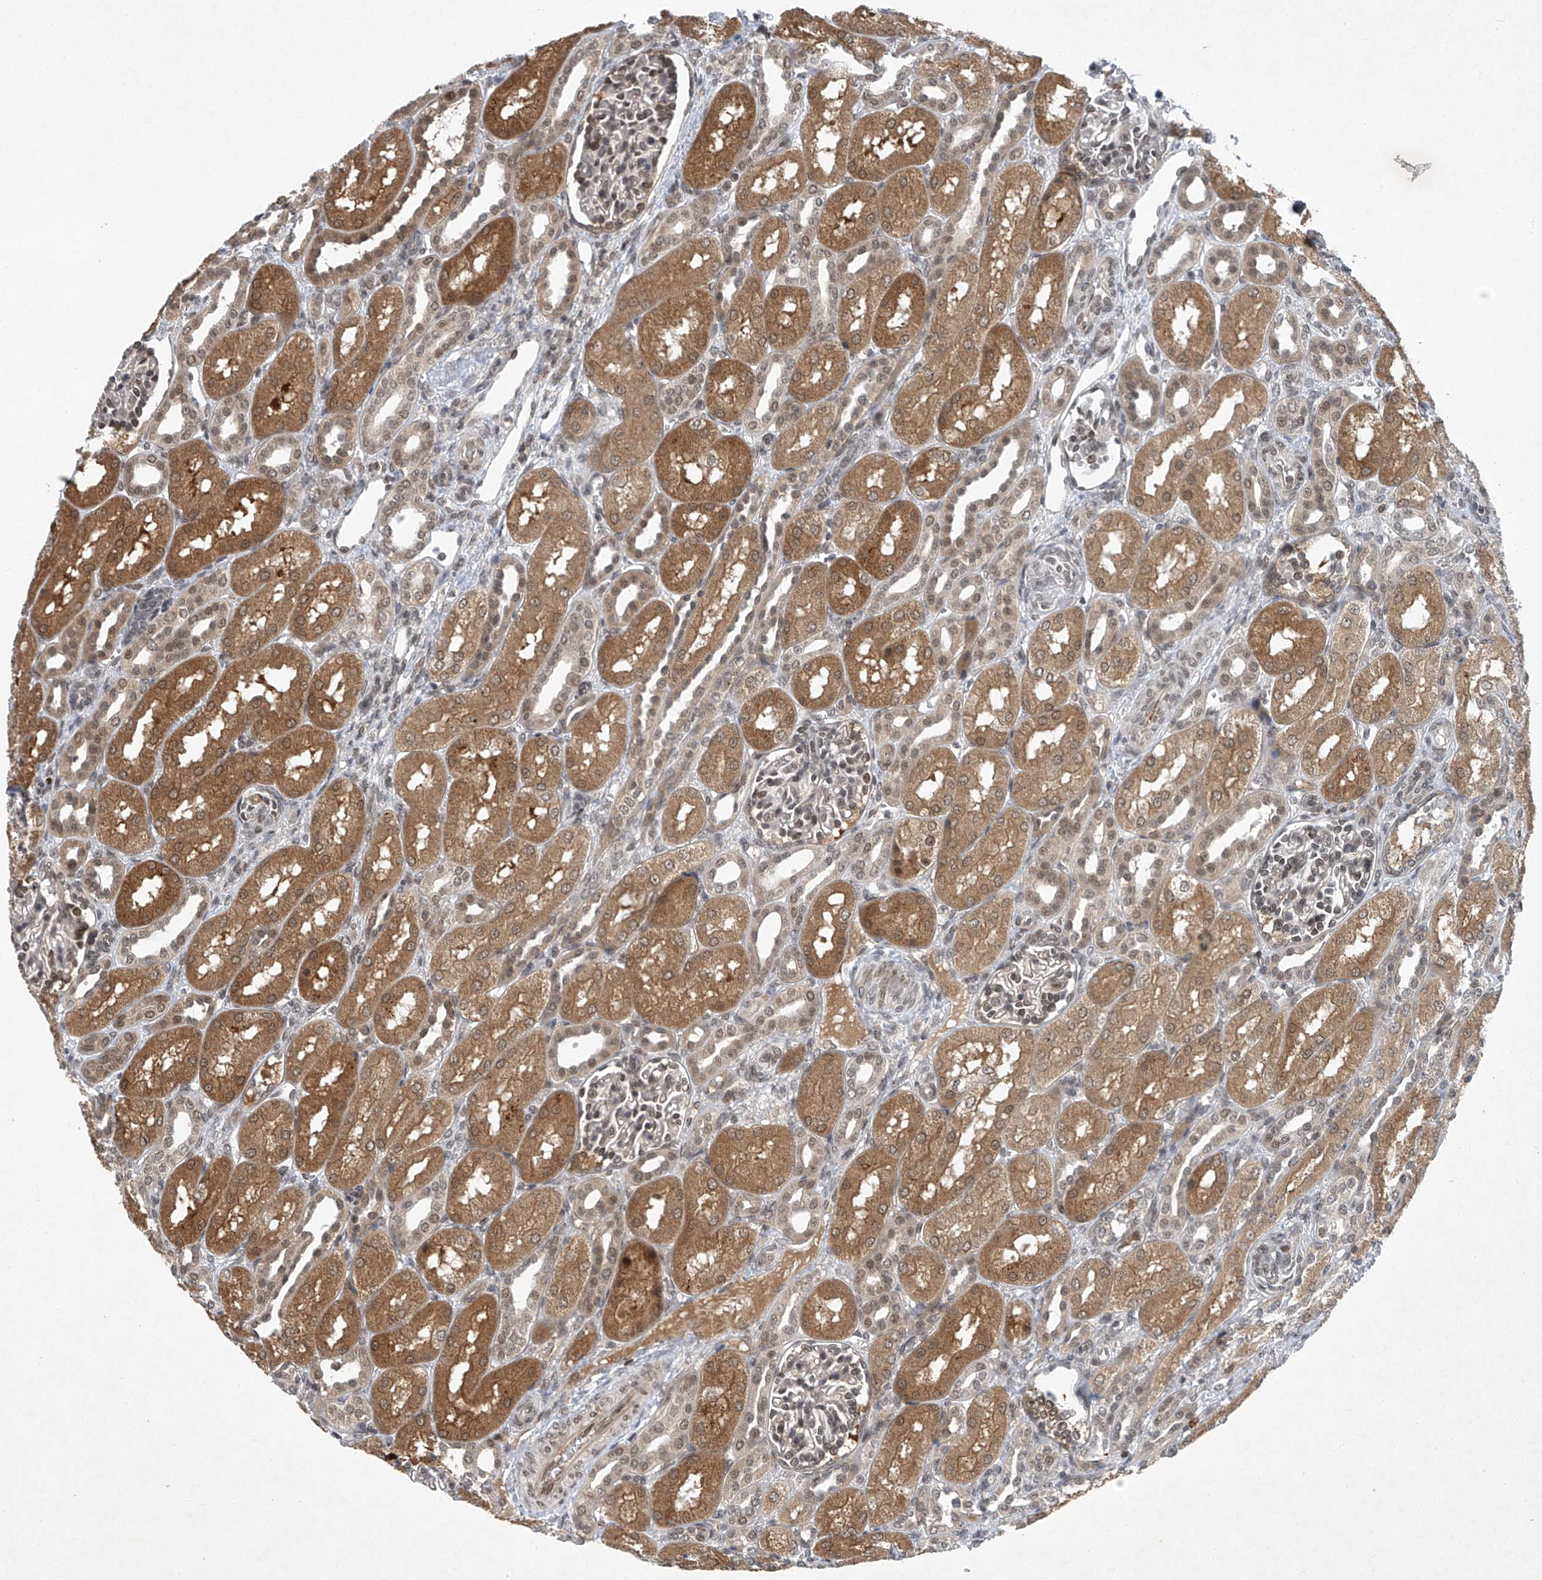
{"staining": {"intensity": "weak", "quantity": "<25%", "location": "nuclear"}, "tissue": "kidney", "cell_type": "Cells in glomeruli", "image_type": "normal", "snomed": [{"axis": "morphology", "description": "Normal tissue, NOS"}, {"axis": "morphology", "description": "Neoplasm, malignant, NOS"}, {"axis": "topography", "description": "Kidney"}], "caption": "Immunohistochemistry (IHC) image of benign kidney: human kidney stained with DAB exhibits no significant protein positivity in cells in glomeruli.", "gene": "TAF8", "patient": {"sex": "female", "age": 1}}